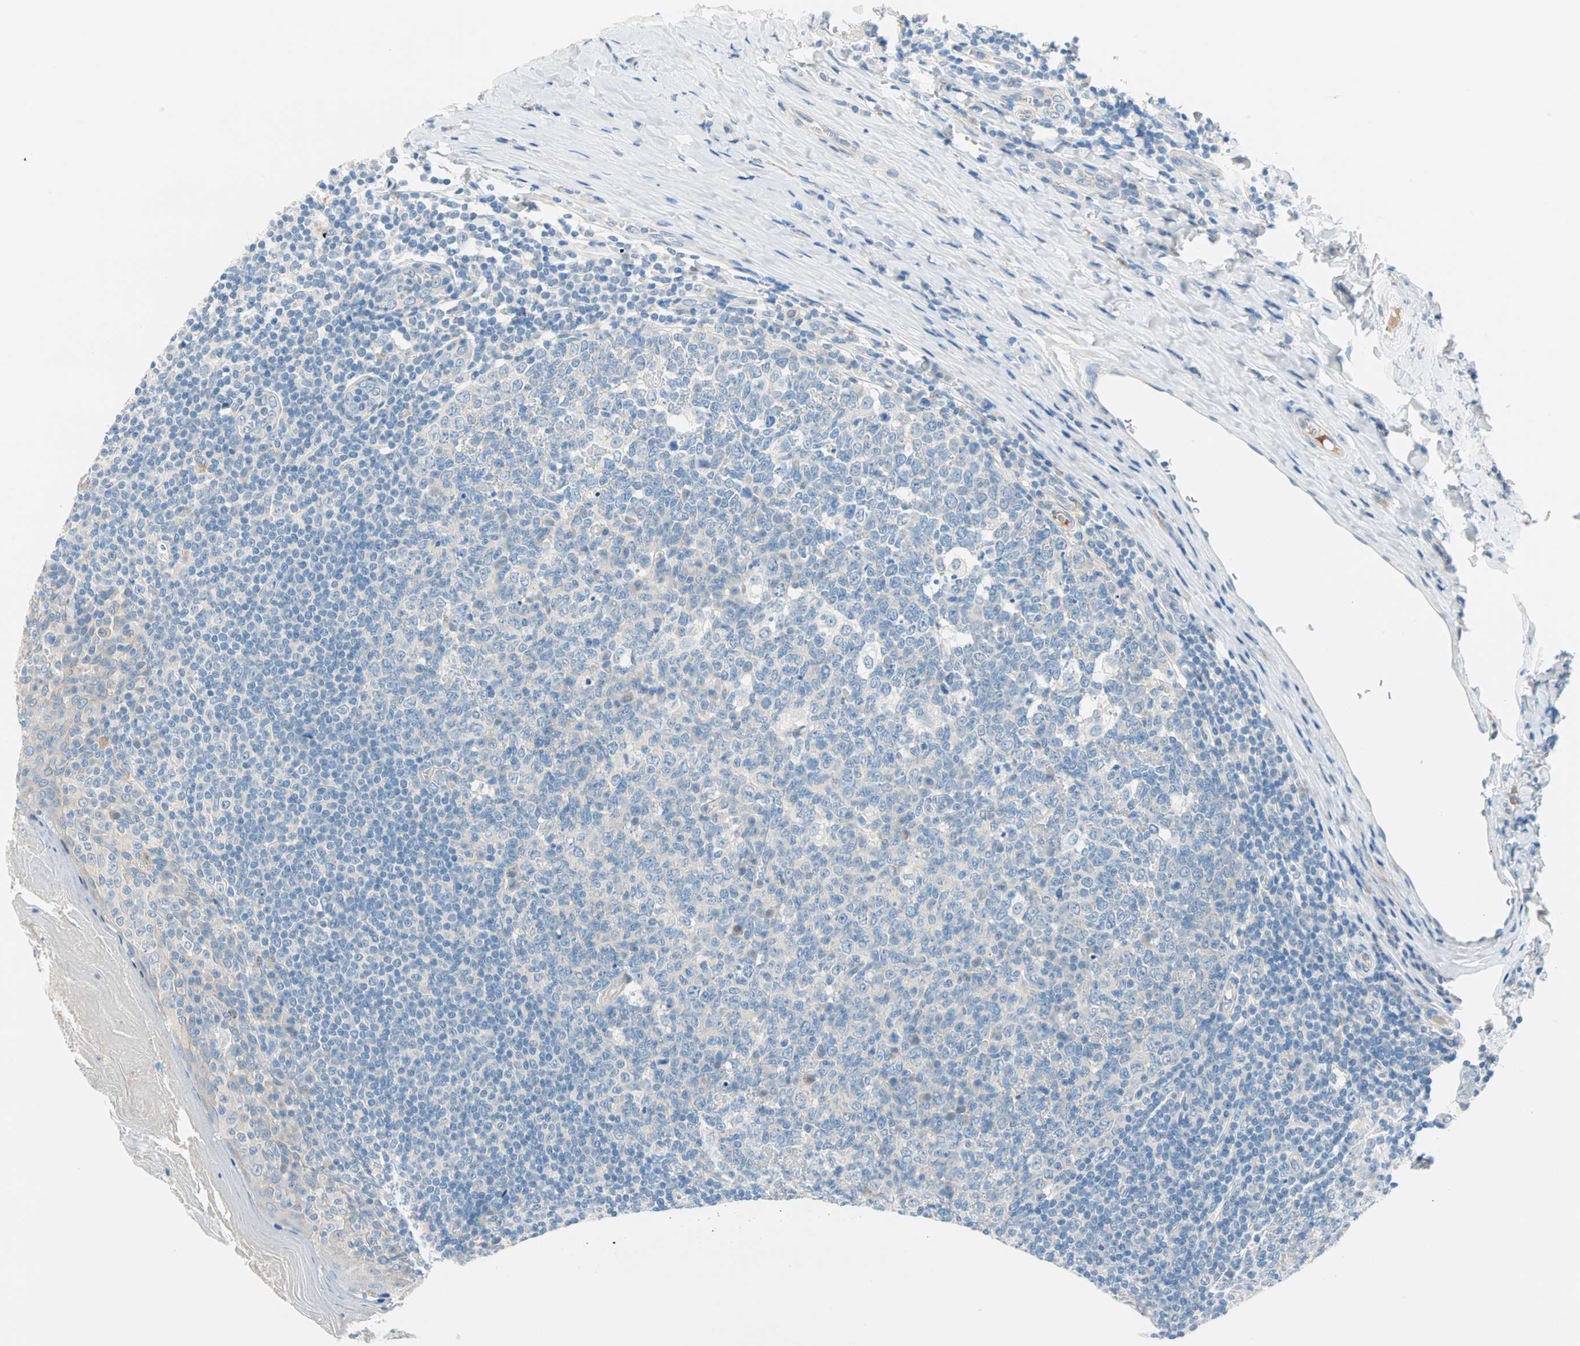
{"staining": {"intensity": "negative", "quantity": "none", "location": "none"}, "tissue": "tonsil", "cell_type": "Germinal center cells", "image_type": "normal", "snomed": [{"axis": "morphology", "description": "Normal tissue, NOS"}, {"axis": "topography", "description": "Tonsil"}], "caption": "Micrograph shows no protein positivity in germinal center cells of normal tonsil. (DAB (3,3'-diaminobenzidine) immunohistochemistry visualized using brightfield microscopy, high magnification).", "gene": "TMEM163", "patient": {"sex": "male", "age": 31}}